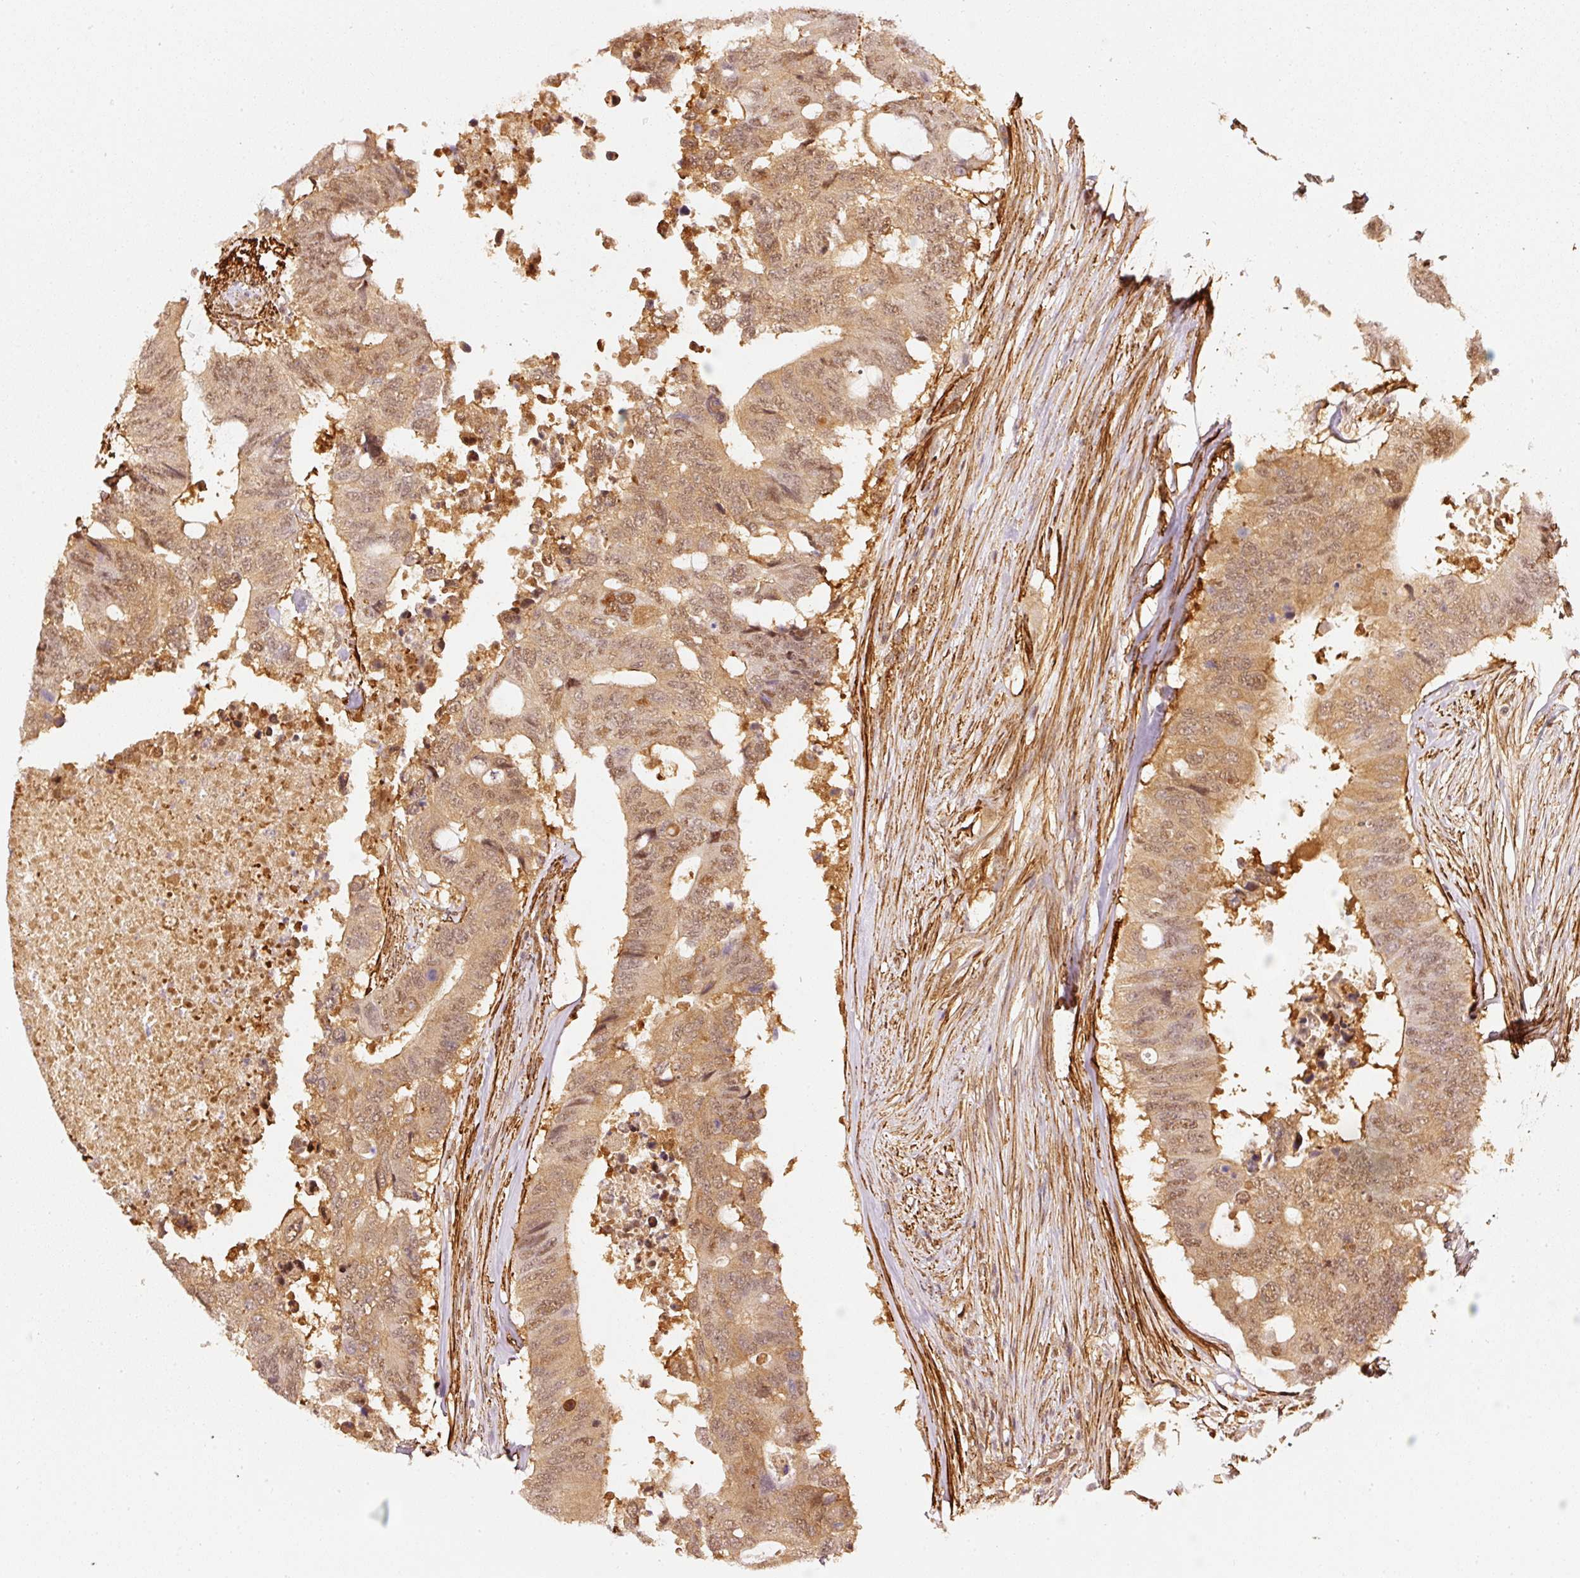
{"staining": {"intensity": "moderate", "quantity": ">75%", "location": "cytoplasmic/membranous,nuclear"}, "tissue": "colorectal cancer", "cell_type": "Tumor cells", "image_type": "cancer", "snomed": [{"axis": "morphology", "description": "Adenocarcinoma, NOS"}, {"axis": "topography", "description": "Colon"}], "caption": "Adenocarcinoma (colorectal) tissue shows moderate cytoplasmic/membranous and nuclear positivity in about >75% of tumor cells", "gene": "PSMD1", "patient": {"sex": "male", "age": 71}}